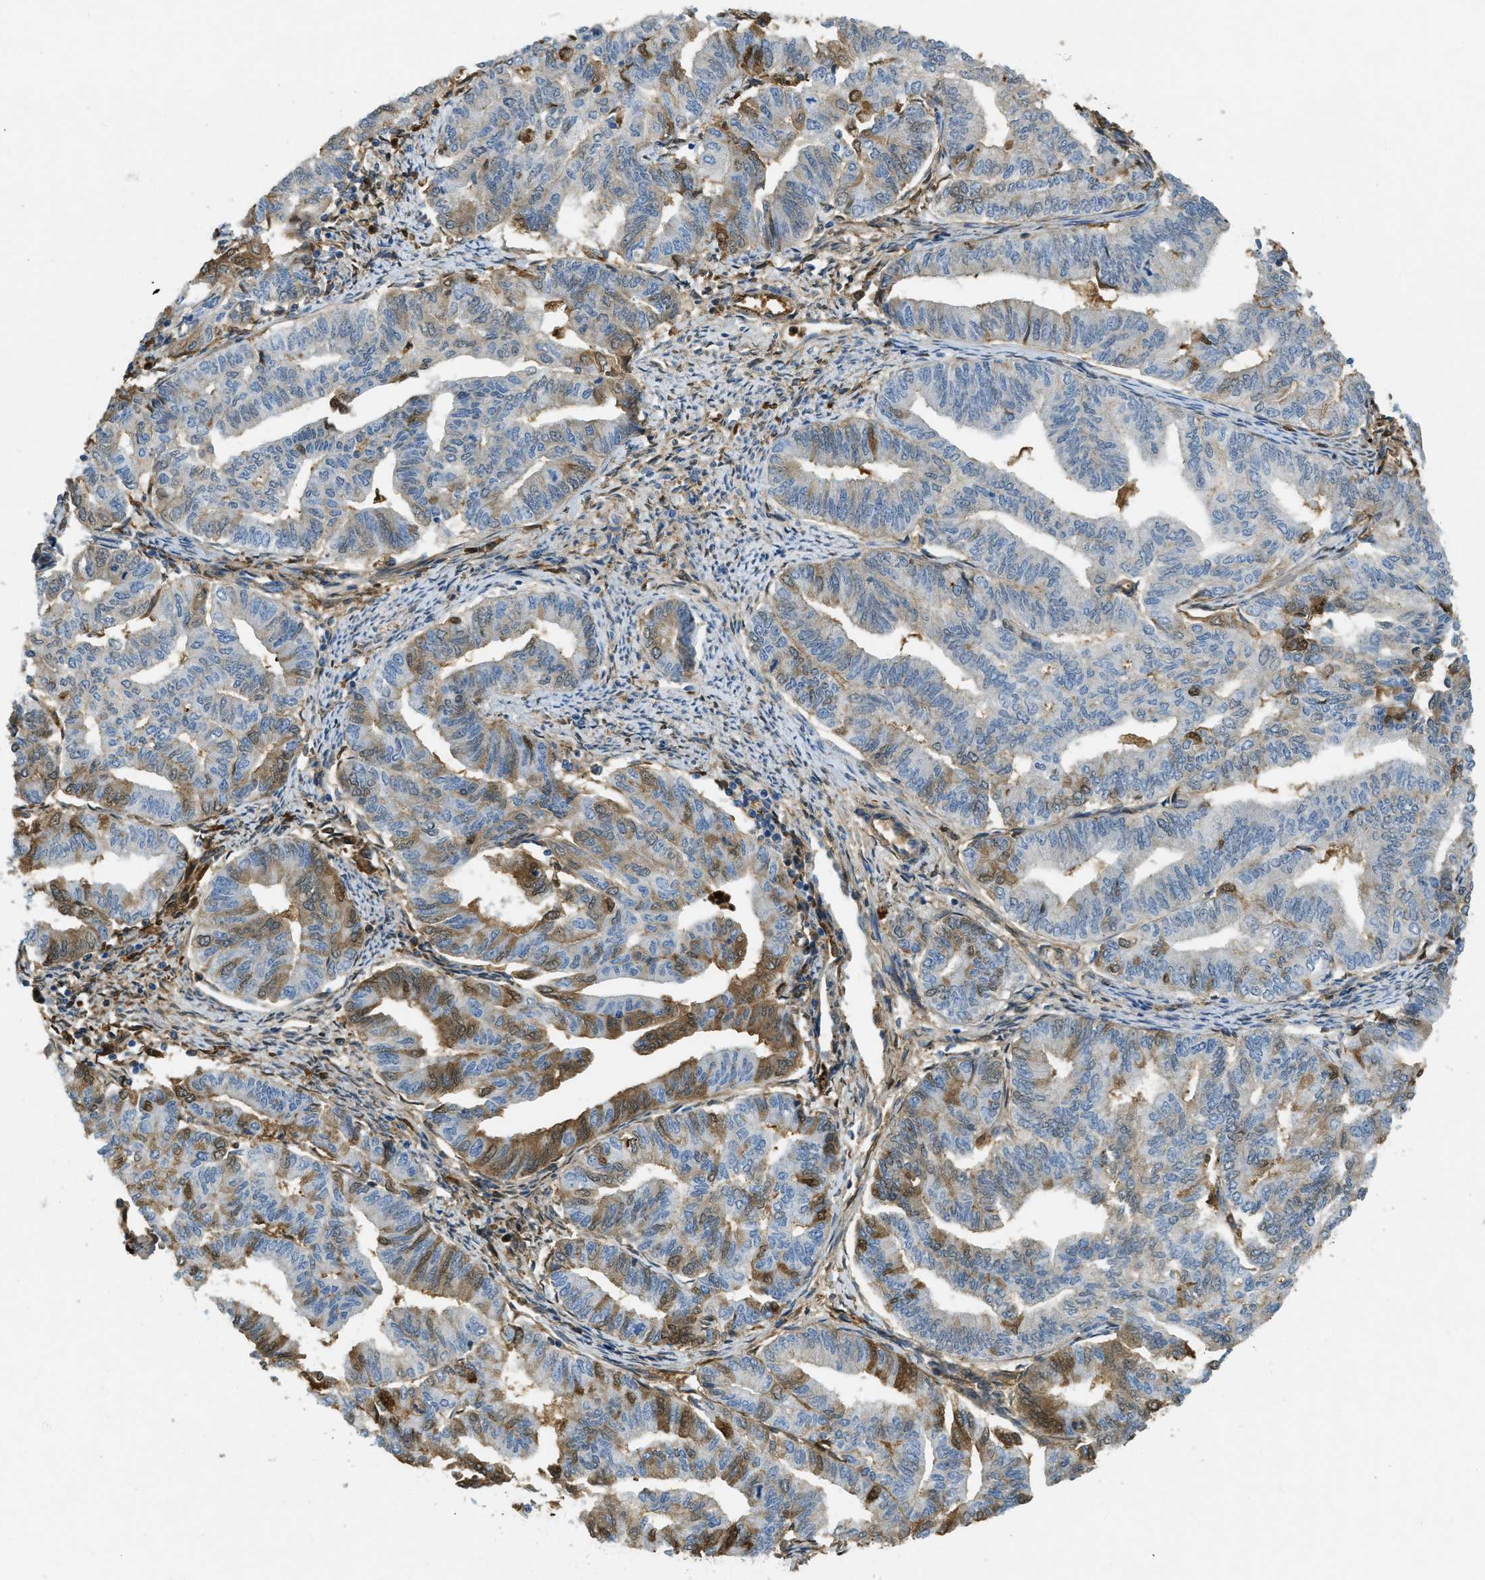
{"staining": {"intensity": "moderate", "quantity": "25%-75%", "location": "cytoplasmic/membranous,nuclear"}, "tissue": "endometrial cancer", "cell_type": "Tumor cells", "image_type": "cancer", "snomed": [{"axis": "morphology", "description": "Adenocarcinoma, NOS"}, {"axis": "topography", "description": "Endometrium"}], "caption": "Immunohistochemistry staining of endometrial adenocarcinoma, which exhibits medium levels of moderate cytoplasmic/membranous and nuclear positivity in about 25%-75% of tumor cells indicating moderate cytoplasmic/membranous and nuclear protein positivity. The staining was performed using DAB (brown) for protein detection and nuclei were counterstained in hematoxylin (blue).", "gene": "PRTN3", "patient": {"sex": "female", "age": 79}}